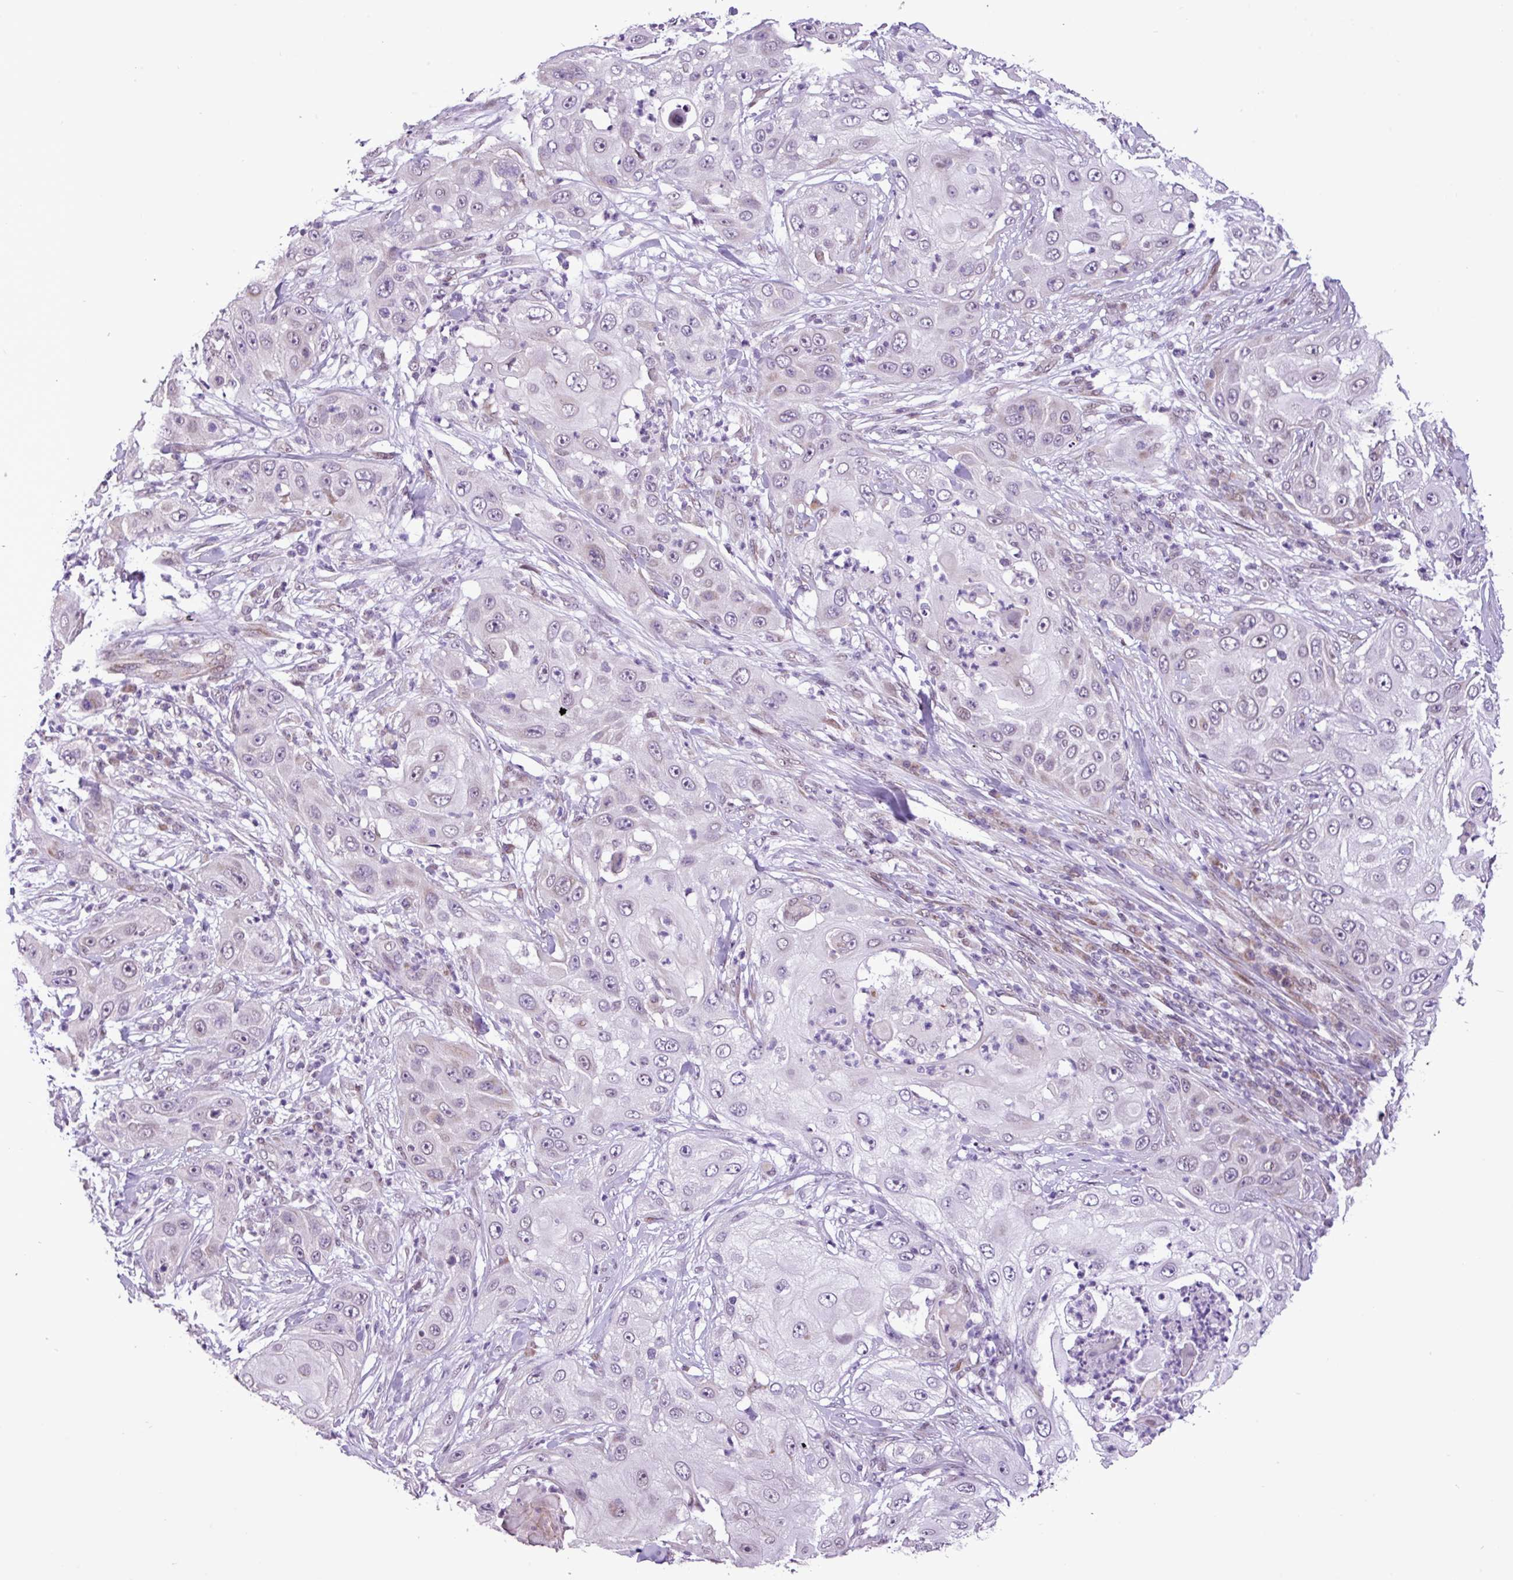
{"staining": {"intensity": "negative", "quantity": "none", "location": "none"}, "tissue": "skin cancer", "cell_type": "Tumor cells", "image_type": "cancer", "snomed": [{"axis": "morphology", "description": "Squamous cell carcinoma, NOS"}, {"axis": "topography", "description": "Skin"}], "caption": "A micrograph of skin cancer stained for a protein shows no brown staining in tumor cells.", "gene": "ZNF354A", "patient": {"sex": "female", "age": 44}}